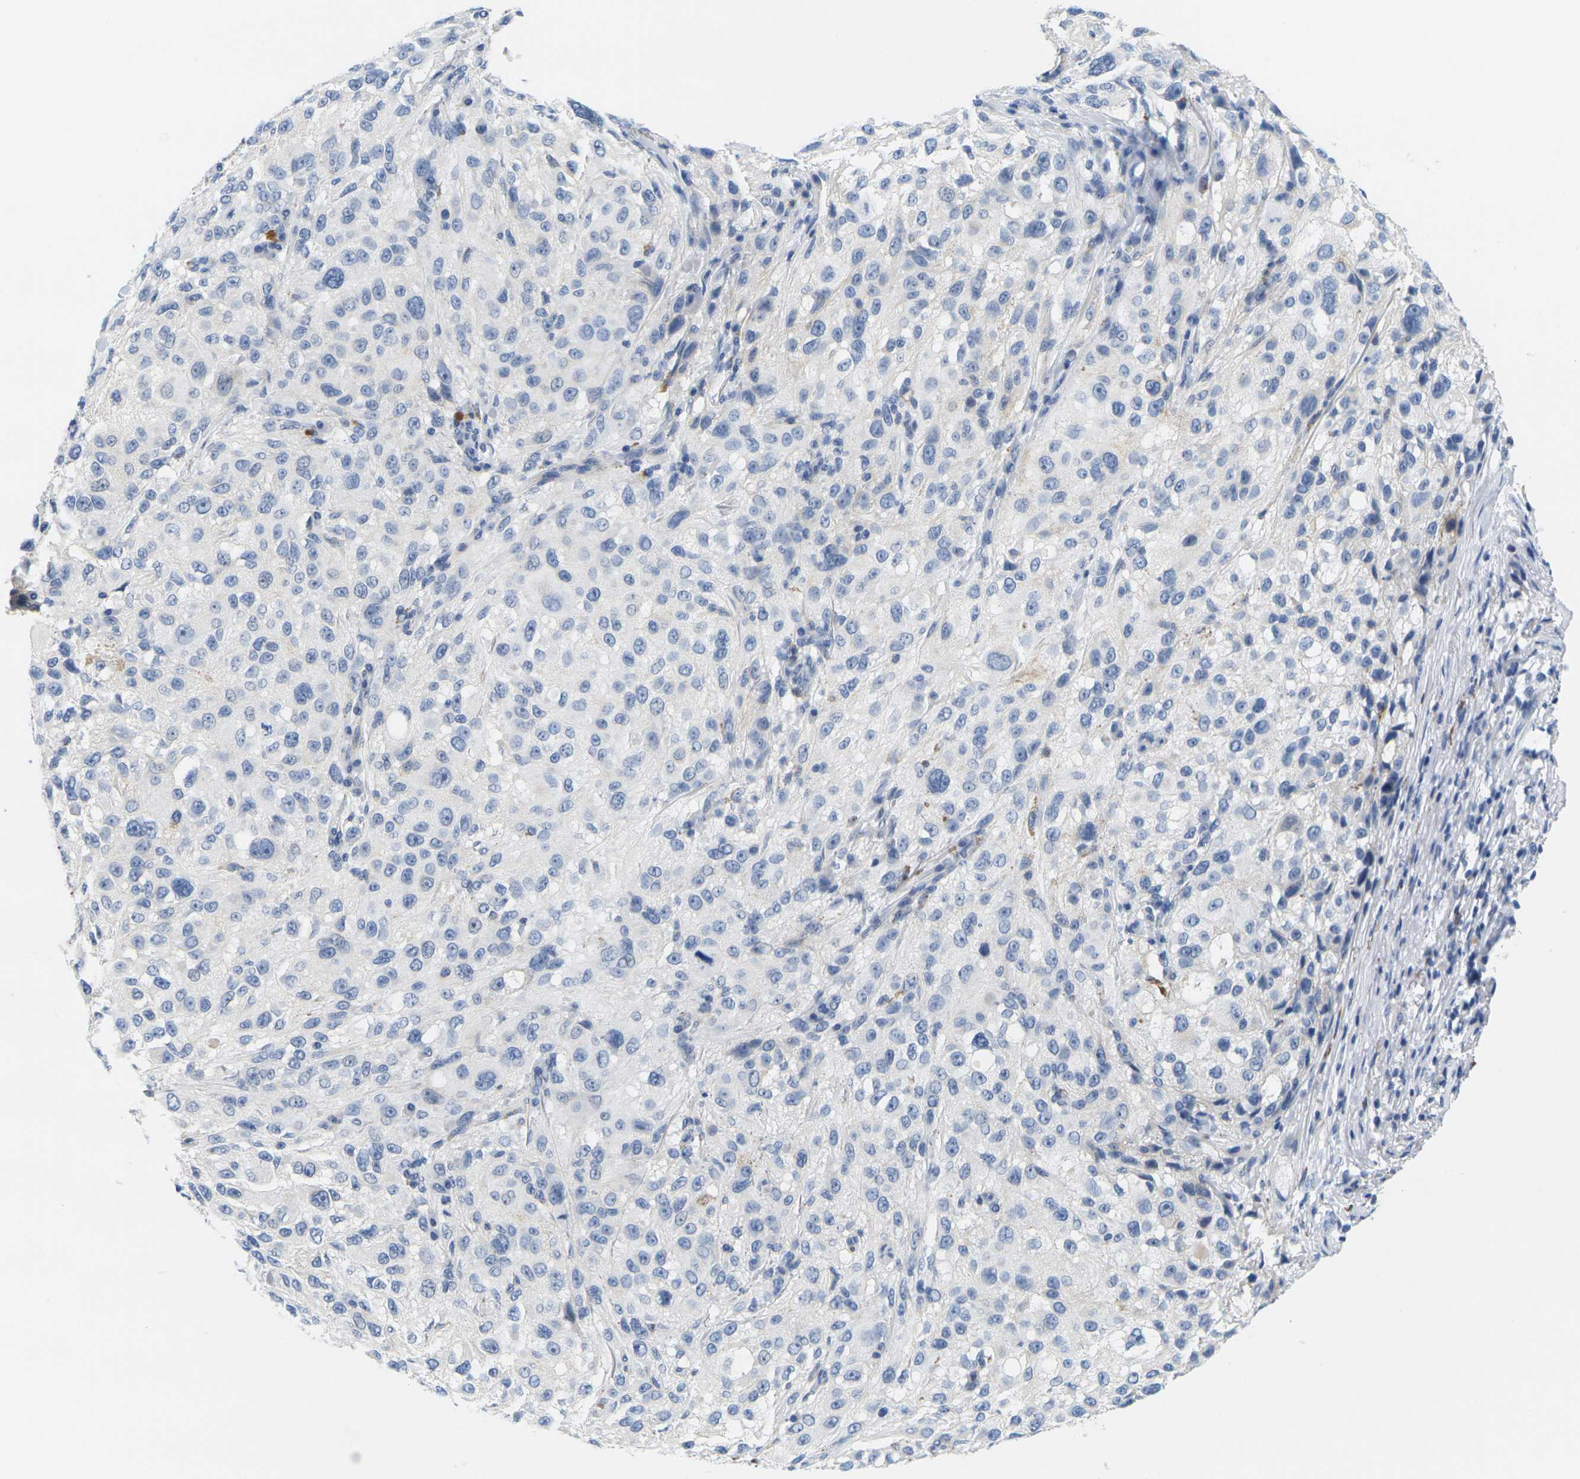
{"staining": {"intensity": "negative", "quantity": "none", "location": "none"}, "tissue": "melanoma", "cell_type": "Tumor cells", "image_type": "cancer", "snomed": [{"axis": "morphology", "description": "Necrosis, NOS"}, {"axis": "morphology", "description": "Malignant melanoma, NOS"}, {"axis": "topography", "description": "Skin"}], "caption": "Immunohistochemistry (IHC) of human melanoma exhibits no expression in tumor cells. (DAB (3,3'-diaminobenzidine) immunohistochemistry with hematoxylin counter stain).", "gene": "KLK5", "patient": {"sex": "female", "age": 87}}